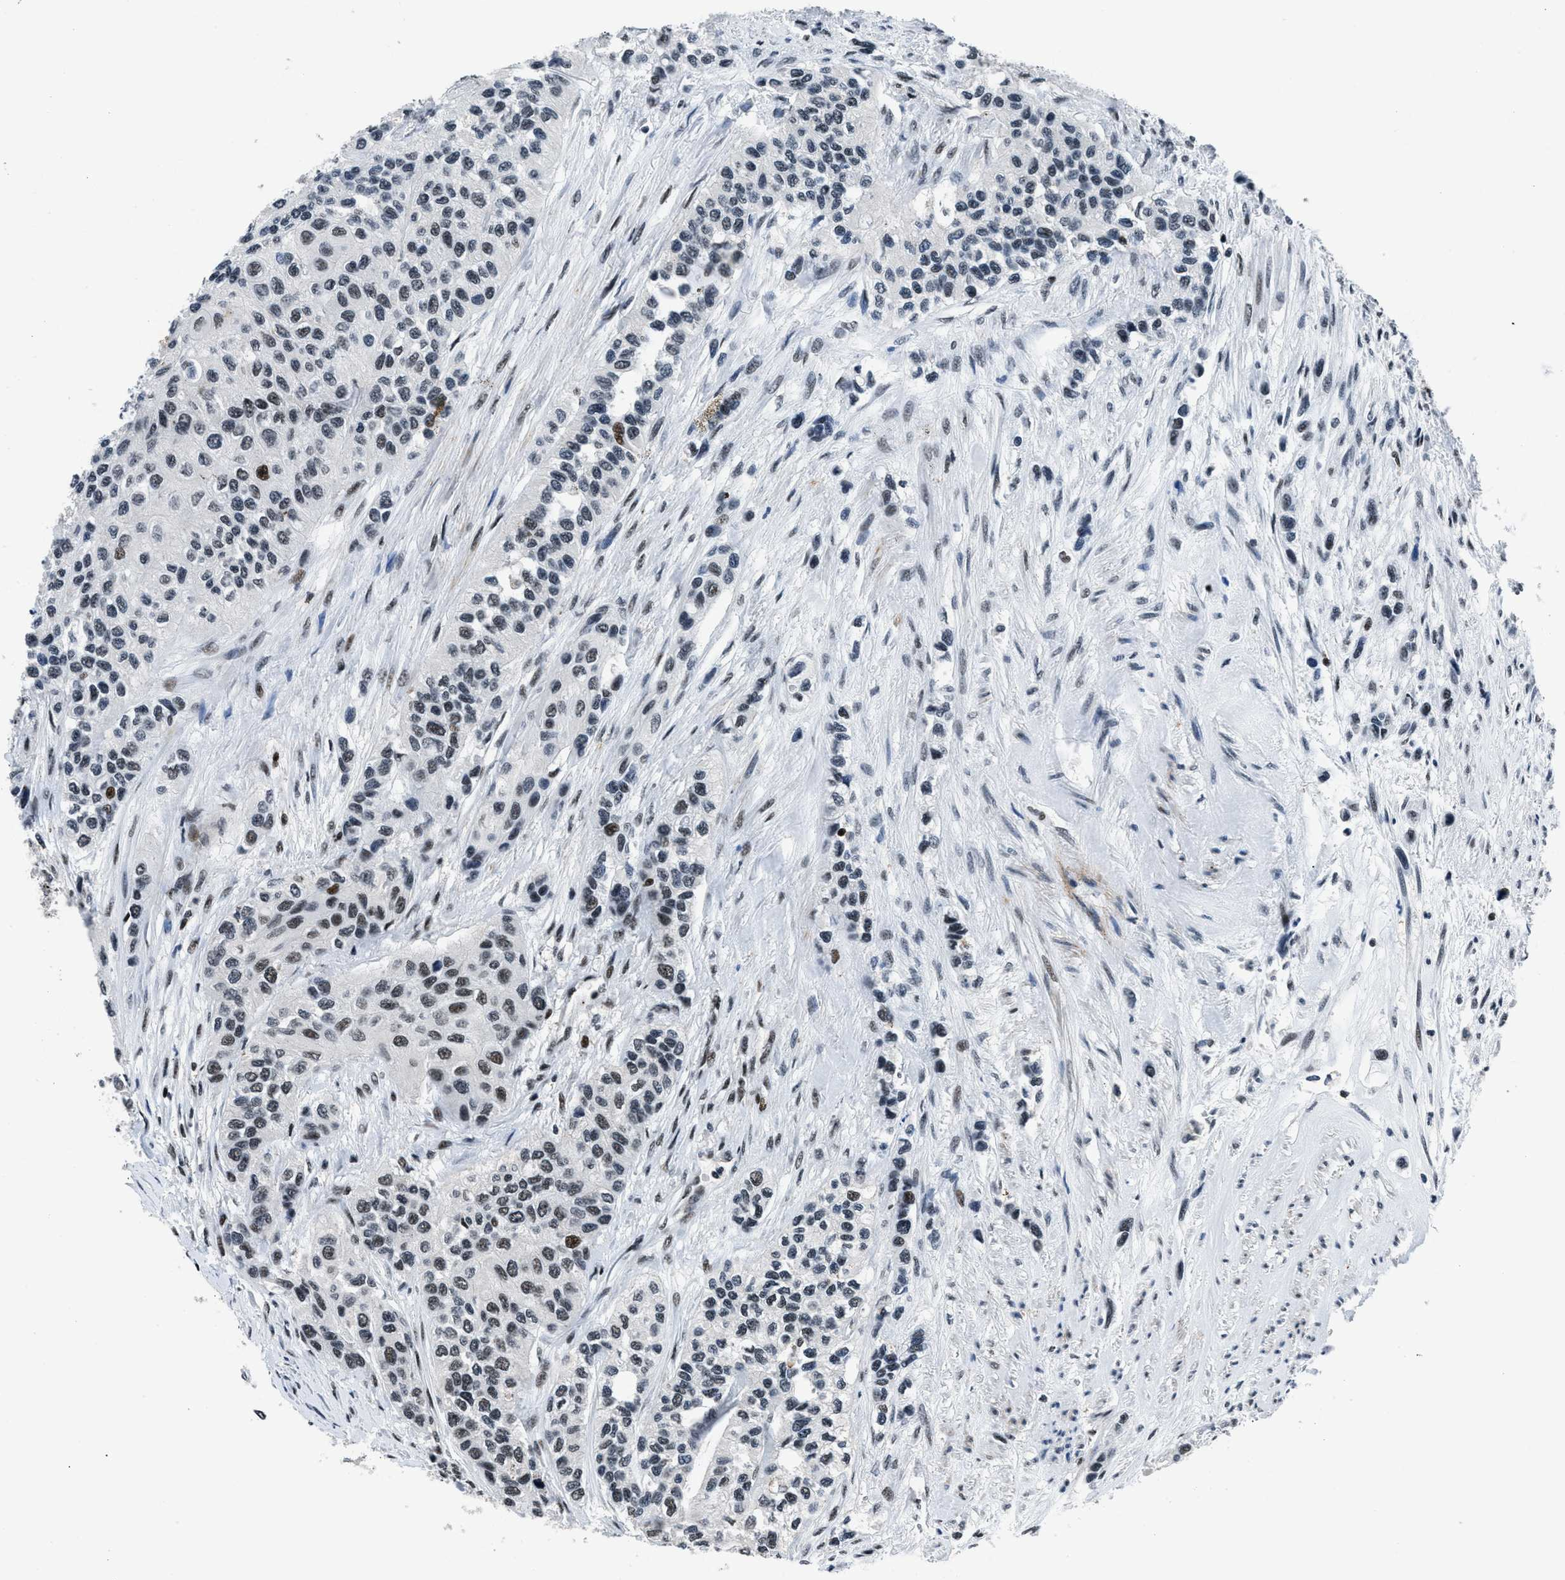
{"staining": {"intensity": "moderate", "quantity": "25%-75%", "location": "nuclear"}, "tissue": "urothelial cancer", "cell_type": "Tumor cells", "image_type": "cancer", "snomed": [{"axis": "morphology", "description": "Urothelial carcinoma, High grade"}, {"axis": "topography", "description": "Urinary bladder"}], "caption": "Immunohistochemistry (IHC) photomicrograph of neoplastic tissue: human urothelial cancer stained using immunohistochemistry (IHC) demonstrates medium levels of moderate protein expression localized specifically in the nuclear of tumor cells, appearing as a nuclear brown color.", "gene": "SMARCB1", "patient": {"sex": "female", "age": 56}}